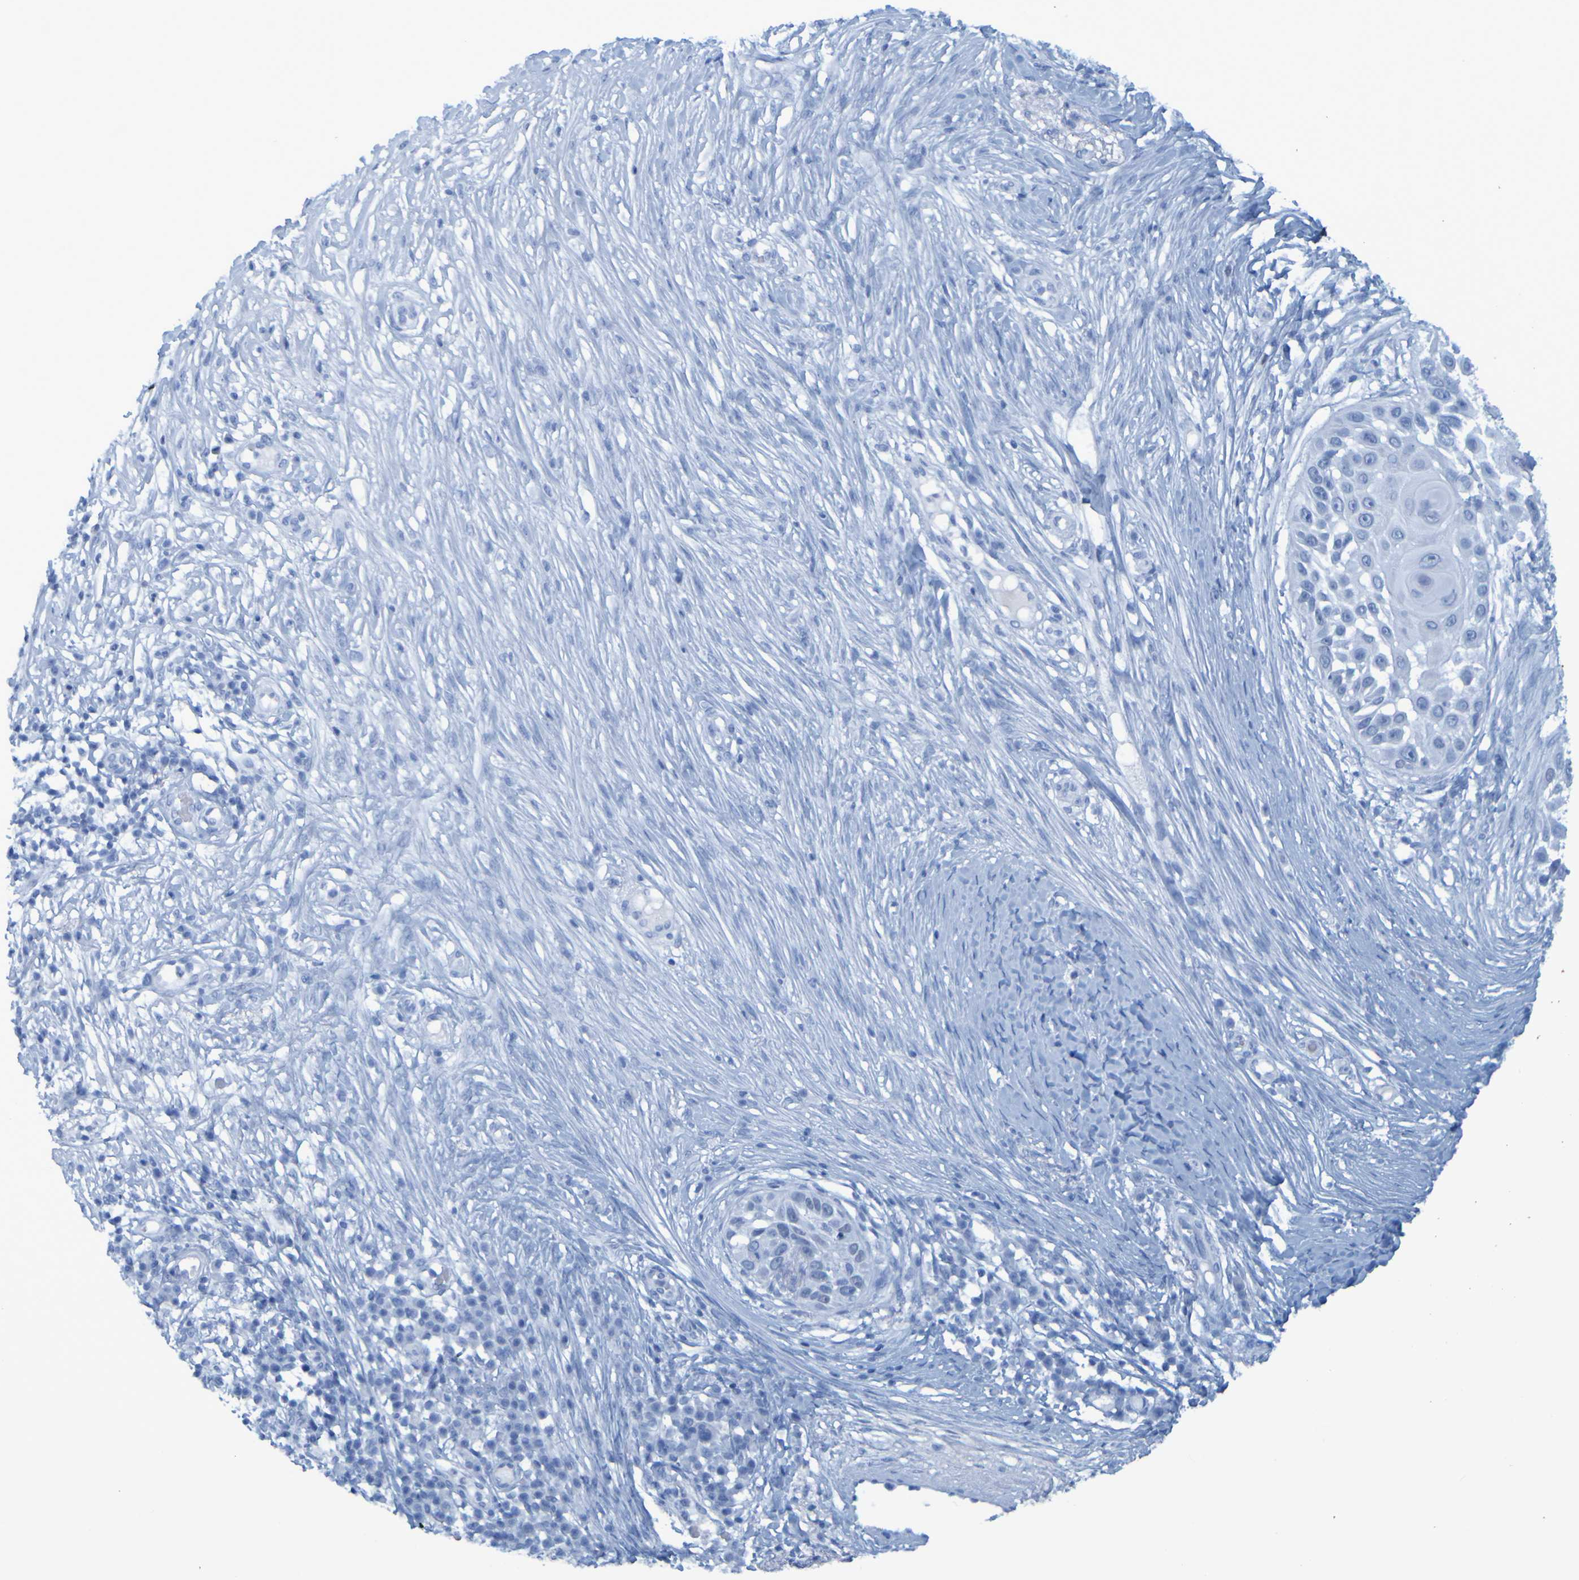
{"staining": {"intensity": "negative", "quantity": "none", "location": "none"}, "tissue": "skin cancer", "cell_type": "Tumor cells", "image_type": "cancer", "snomed": [{"axis": "morphology", "description": "Squamous cell carcinoma, NOS"}, {"axis": "topography", "description": "Skin"}], "caption": "Tumor cells are negative for protein expression in human skin cancer (squamous cell carcinoma).", "gene": "USP36", "patient": {"sex": "female", "age": 44}}